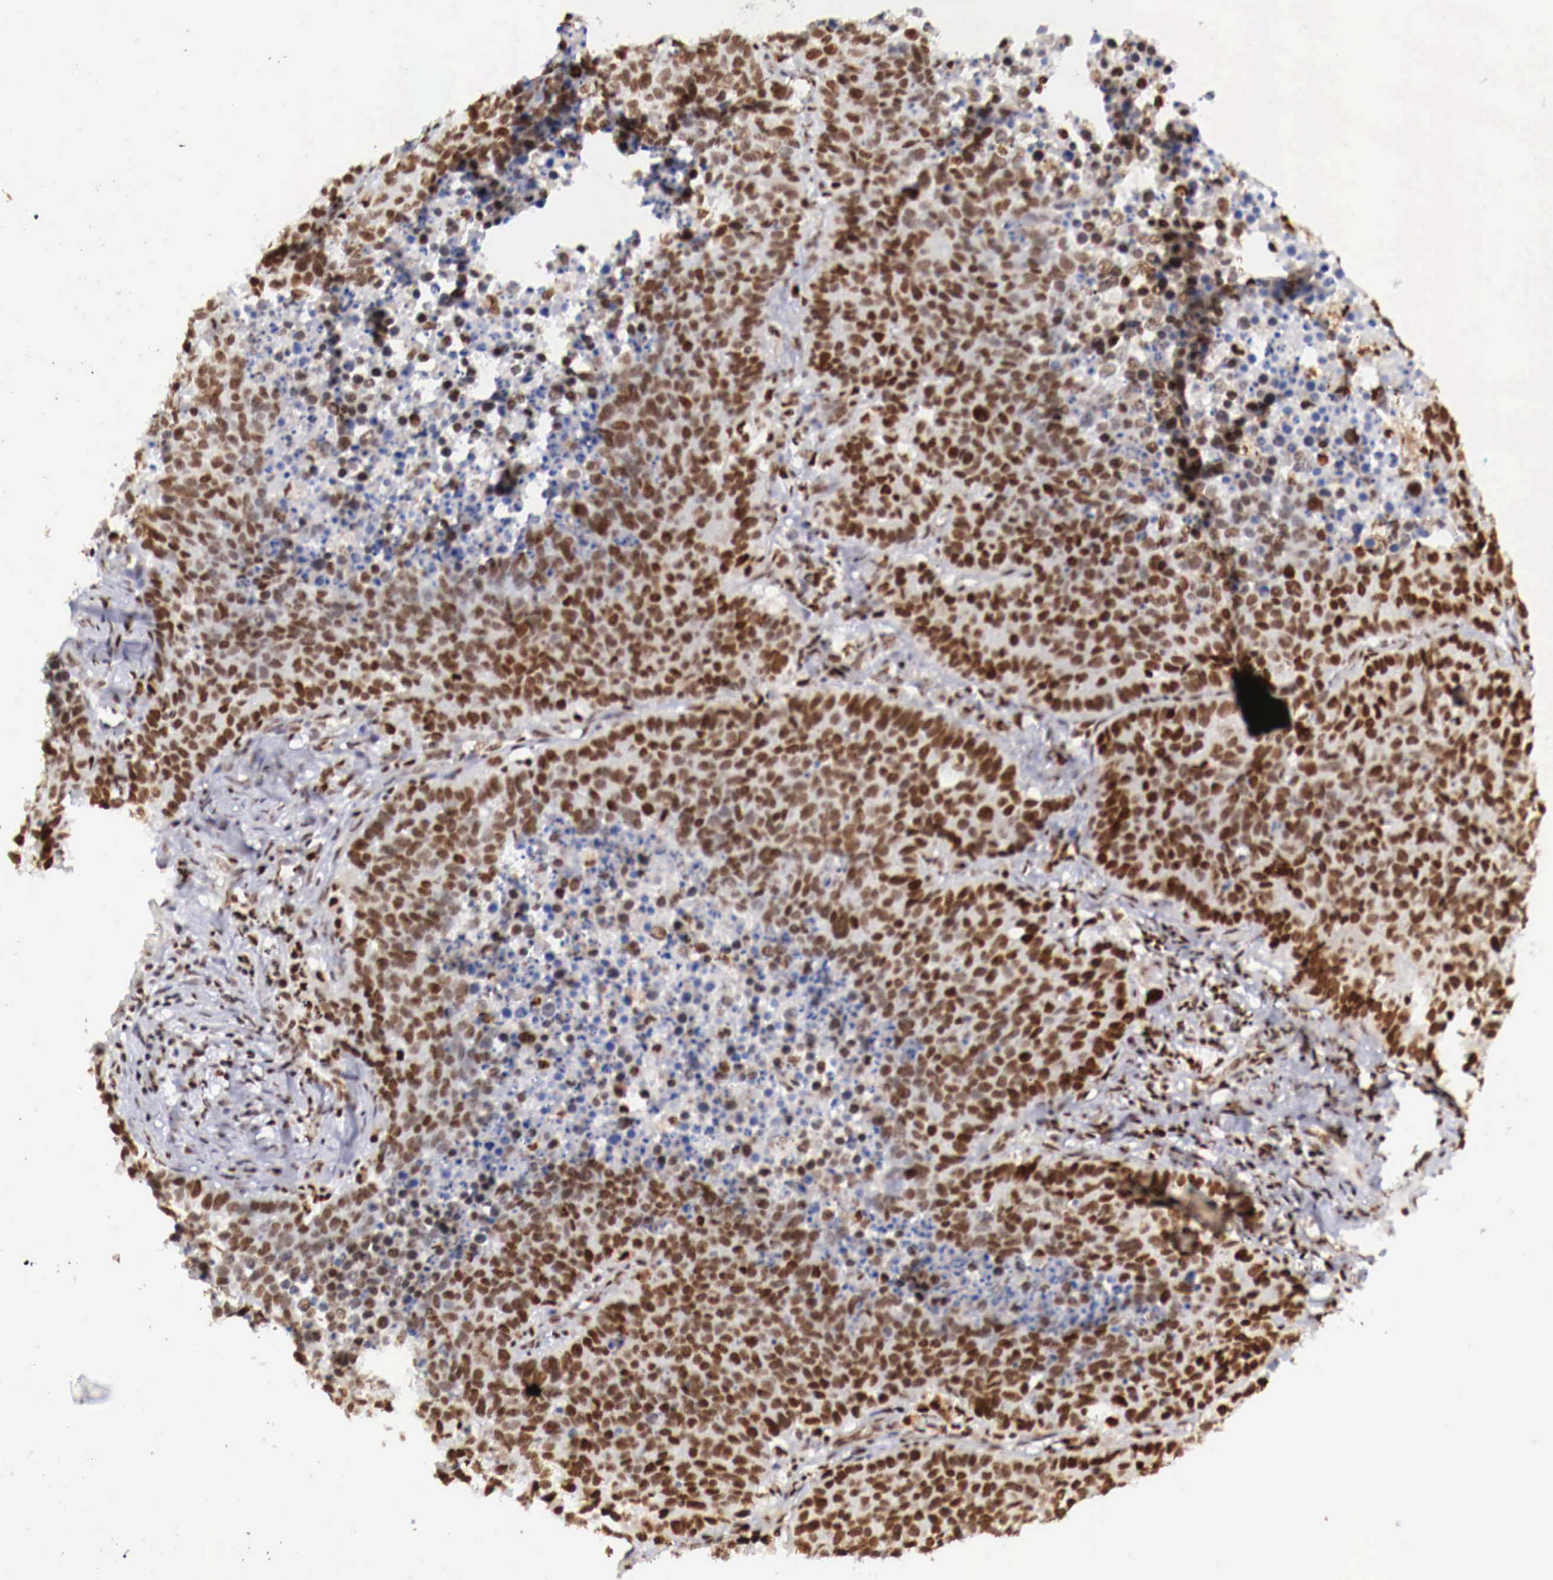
{"staining": {"intensity": "strong", "quantity": ">75%", "location": "nuclear"}, "tissue": "lung cancer", "cell_type": "Tumor cells", "image_type": "cancer", "snomed": [{"axis": "morphology", "description": "Carcinoid, malignant, NOS"}, {"axis": "topography", "description": "Lung"}], "caption": "Strong nuclear expression is appreciated in approximately >75% of tumor cells in lung carcinoid (malignant).", "gene": "MAX", "patient": {"sex": "male", "age": 60}}